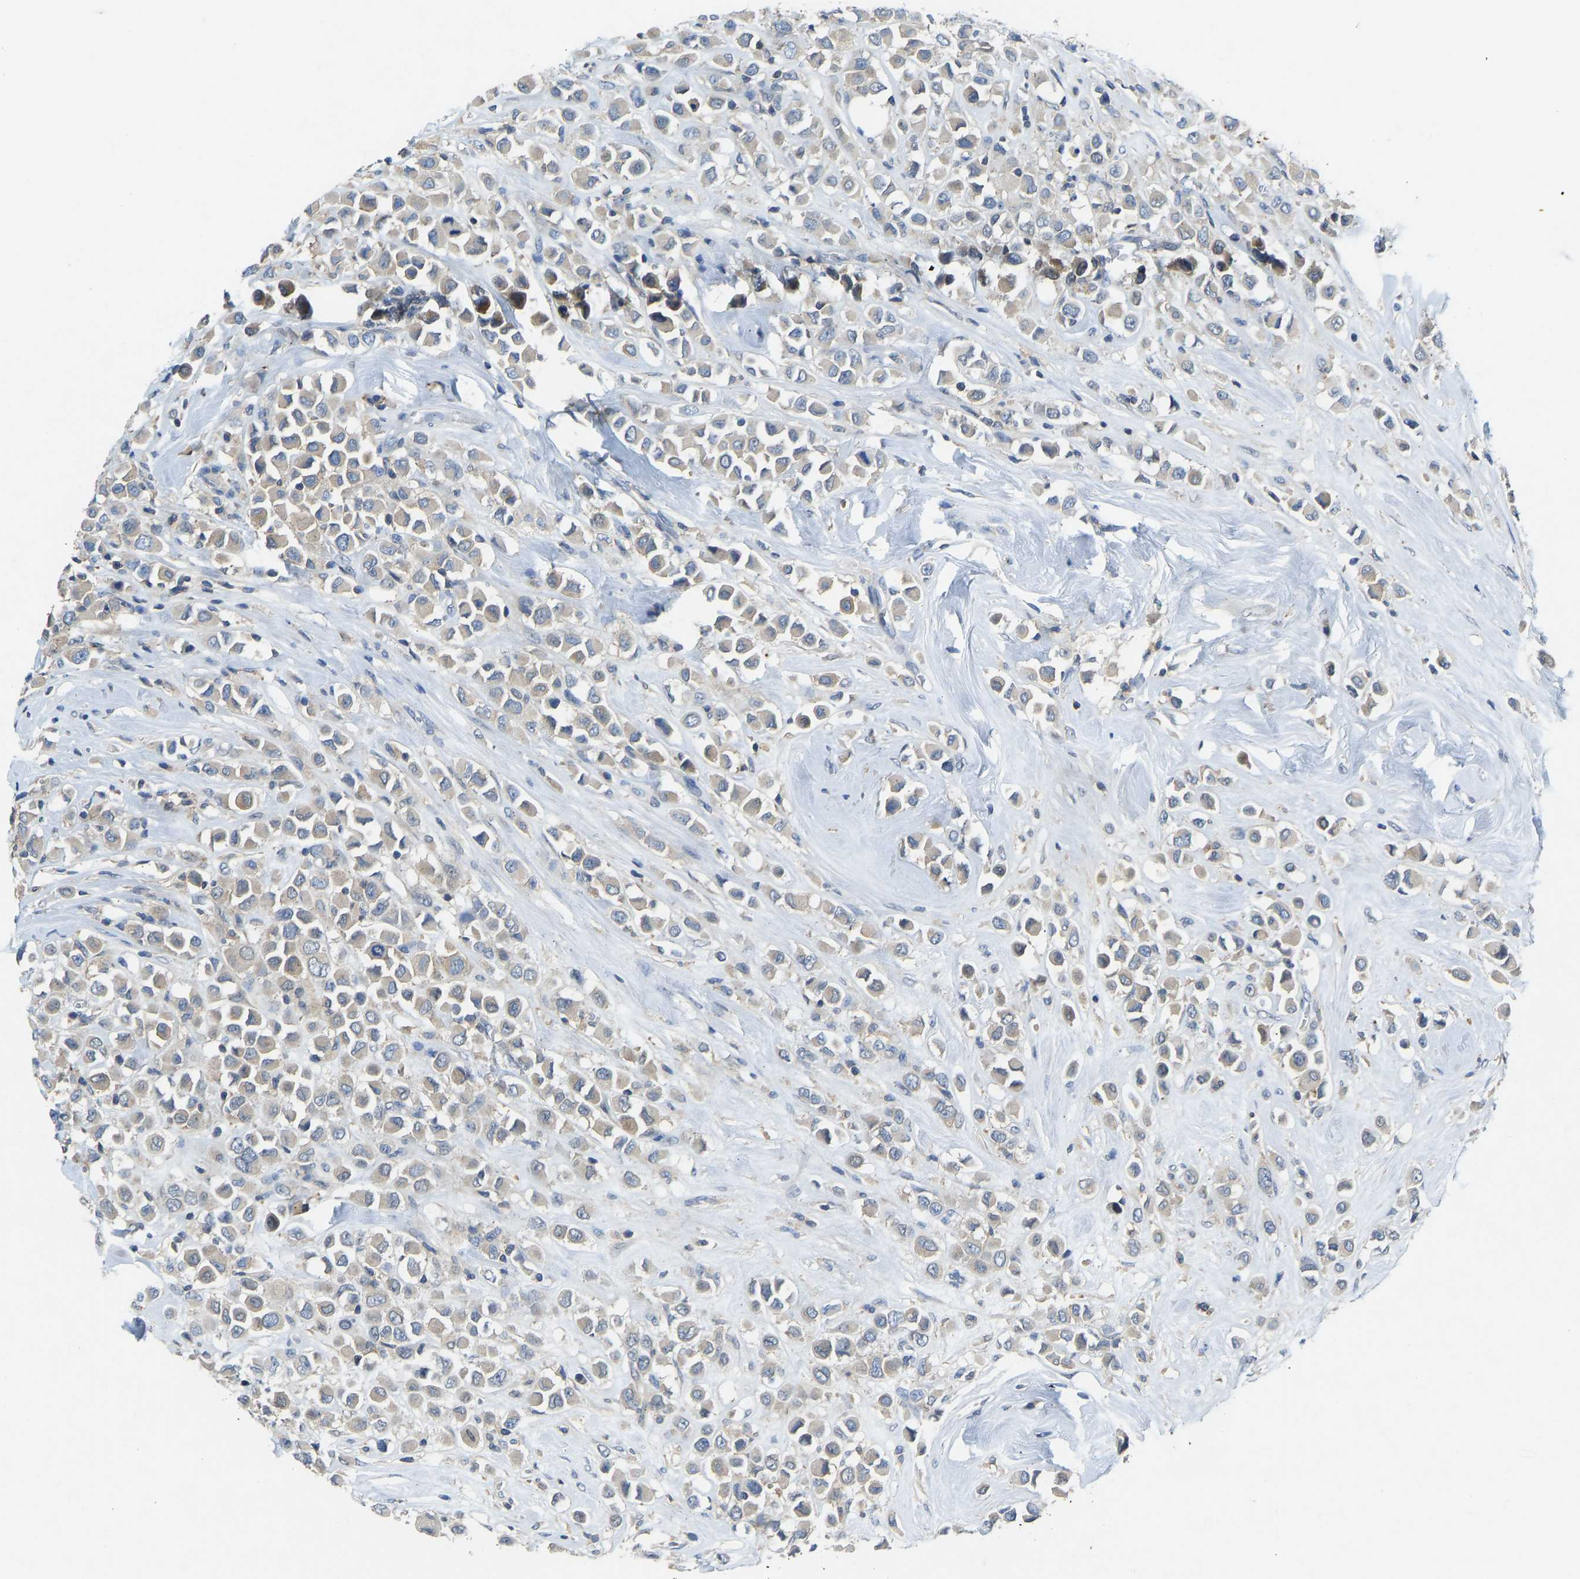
{"staining": {"intensity": "weak", "quantity": "25%-75%", "location": "cytoplasmic/membranous"}, "tissue": "breast cancer", "cell_type": "Tumor cells", "image_type": "cancer", "snomed": [{"axis": "morphology", "description": "Duct carcinoma"}, {"axis": "topography", "description": "Breast"}], "caption": "A high-resolution photomicrograph shows immunohistochemistry staining of invasive ductal carcinoma (breast), which demonstrates weak cytoplasmic/membranous staining in approximately 25%-75% of tumor cells.", "gene": "NDRG3", "patient": {"sex": "female", "age": 61}}